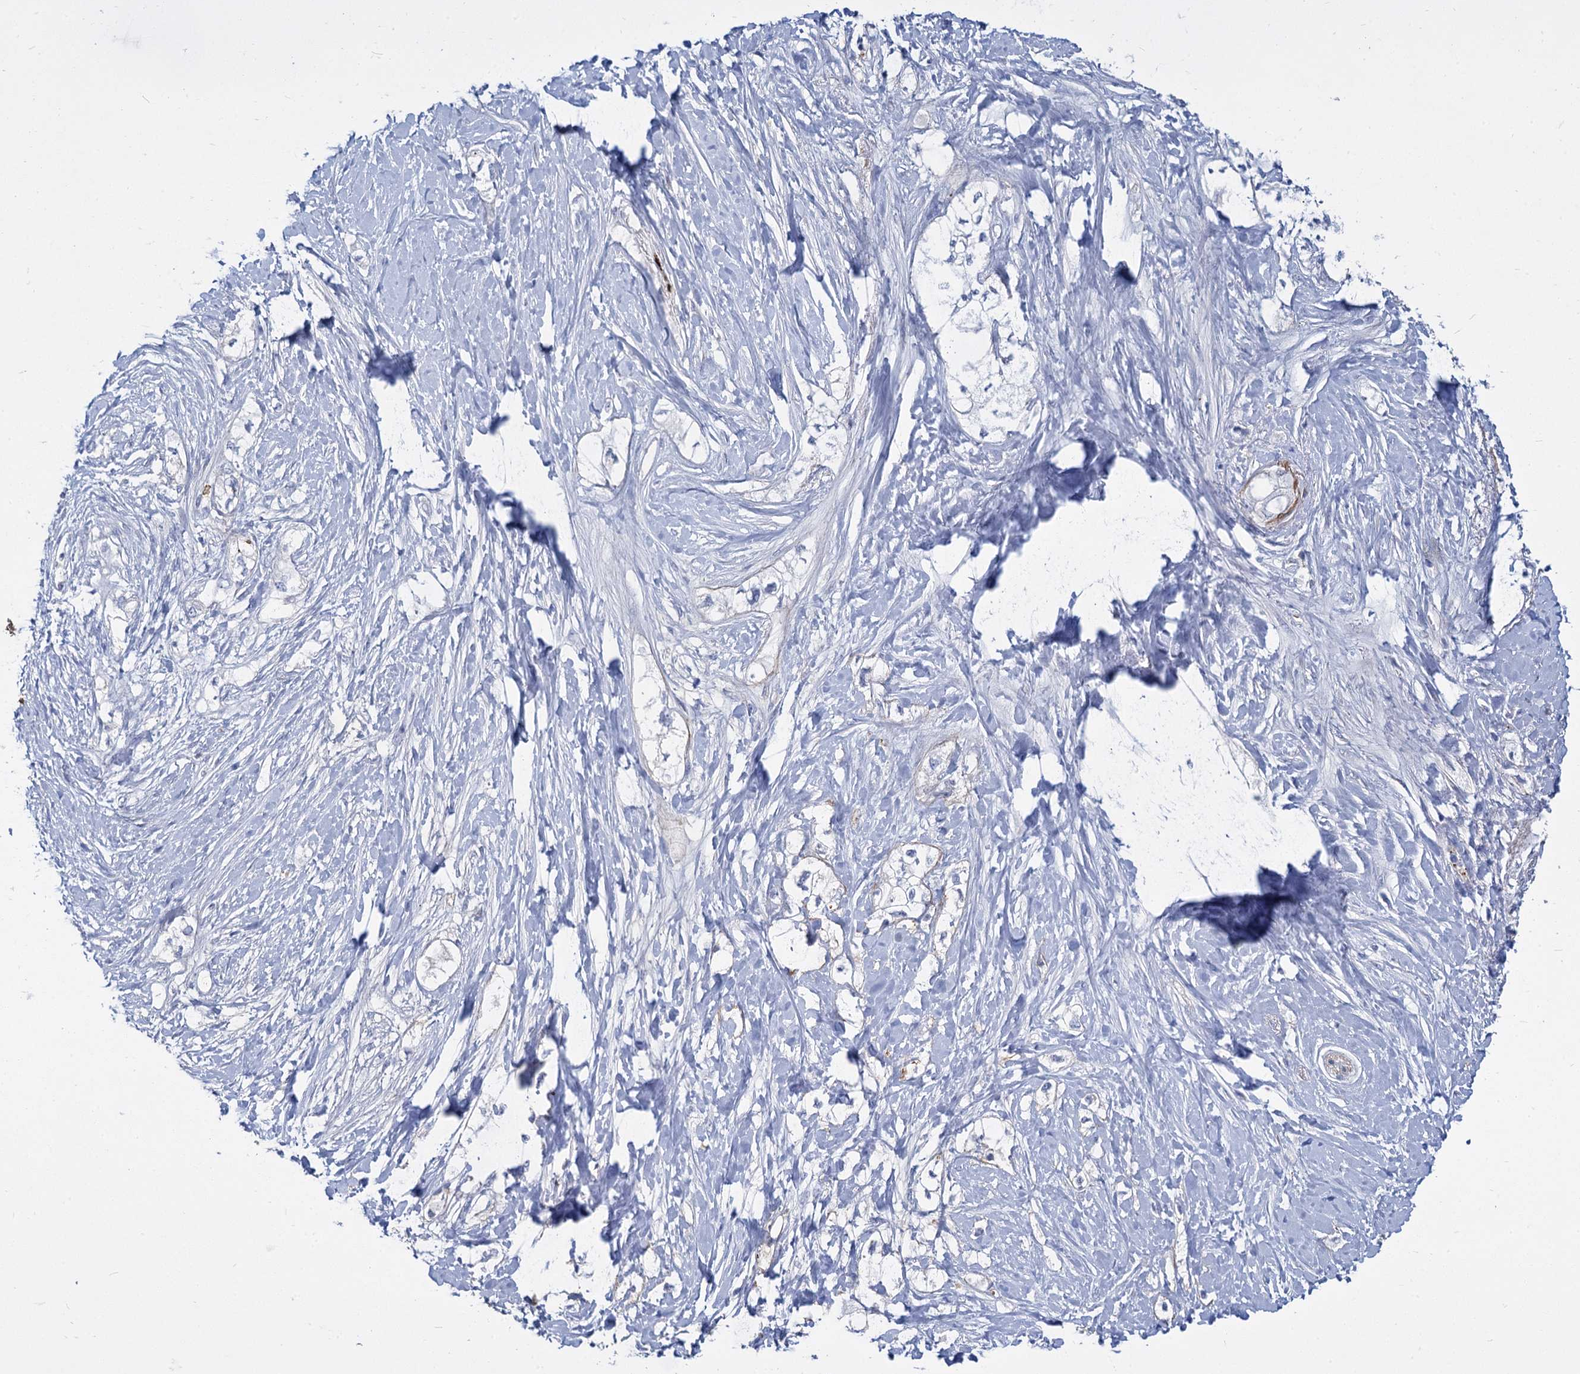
{"staining": {"intensity": "negative", "quantity": "none", "location": "none"}, "tissue": "pancreatic cancer", "cell_type": "Tumor cells", "image_type": "cancer", "snomed": [{"axis": "morphology", "description": "Adenocarcinoma, NOS"}, {"axis": "topography", "description": "Pancreas"}], "caption": "A photomicrograph of pancreatic cancer (adenocarcinoma) stained for a protein displays no brown staining in tumor cells.", "gene": "TRIM77", "patient": {"sex": "male", "age": 70}}